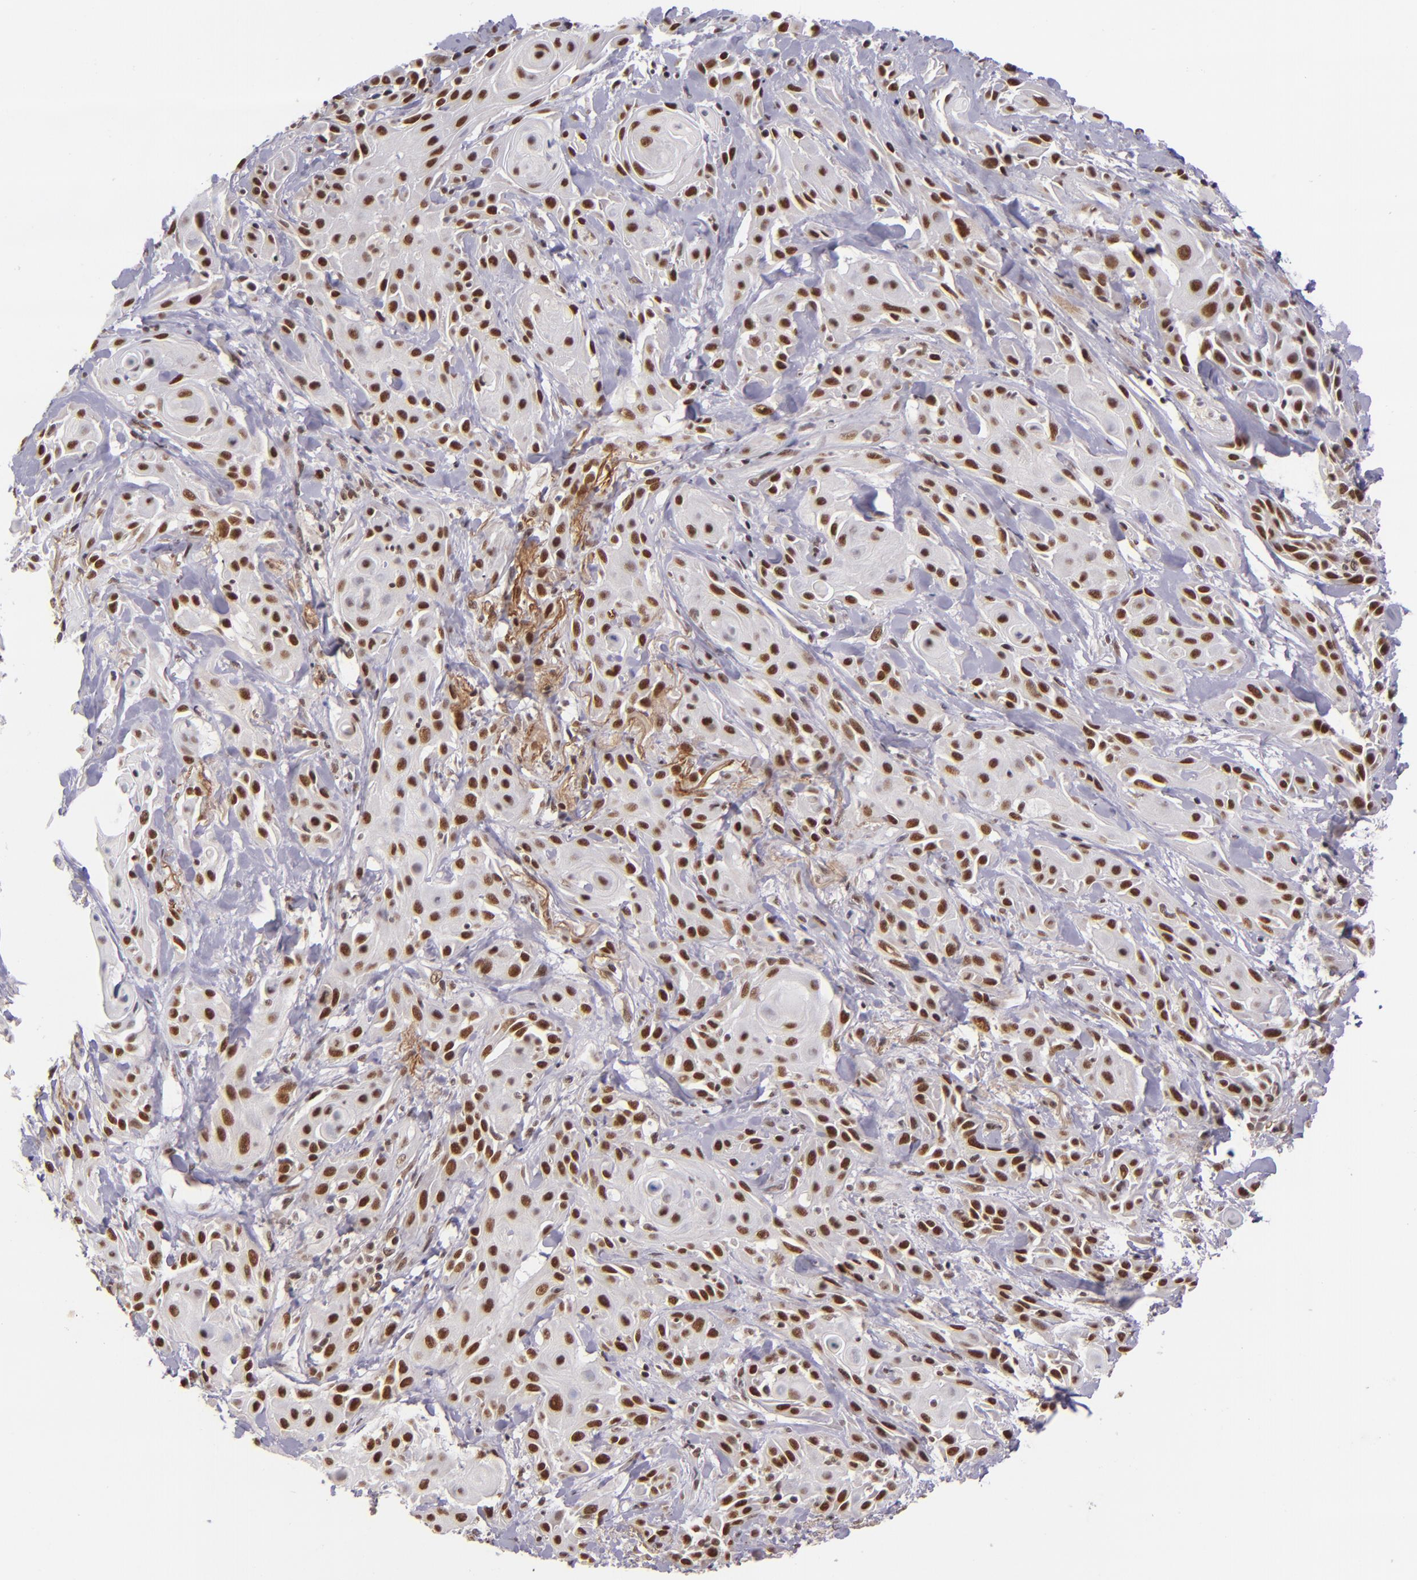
{"staining": {"intensity": "moderate", "quantity": ">75%", "location": "nuclear"}, "tissue": "skin cancer", "cell_type": "Tumor cells", "image_type": "cancer", "snomed": [{"axis": "morphology", "description": "Squamous cell carcinoma, NOS"}, {"axis": "topography", "description": "Skin"}, {"axis": "topography", "description": "Anal"}], "caption": "Immunohistochemical staining of human skin cancer demonstrates moderate nuclear protein staining in about >75% of tumor cells.", "gene": "ZNF148", "patient": {"sex": "male", "age": 64}}